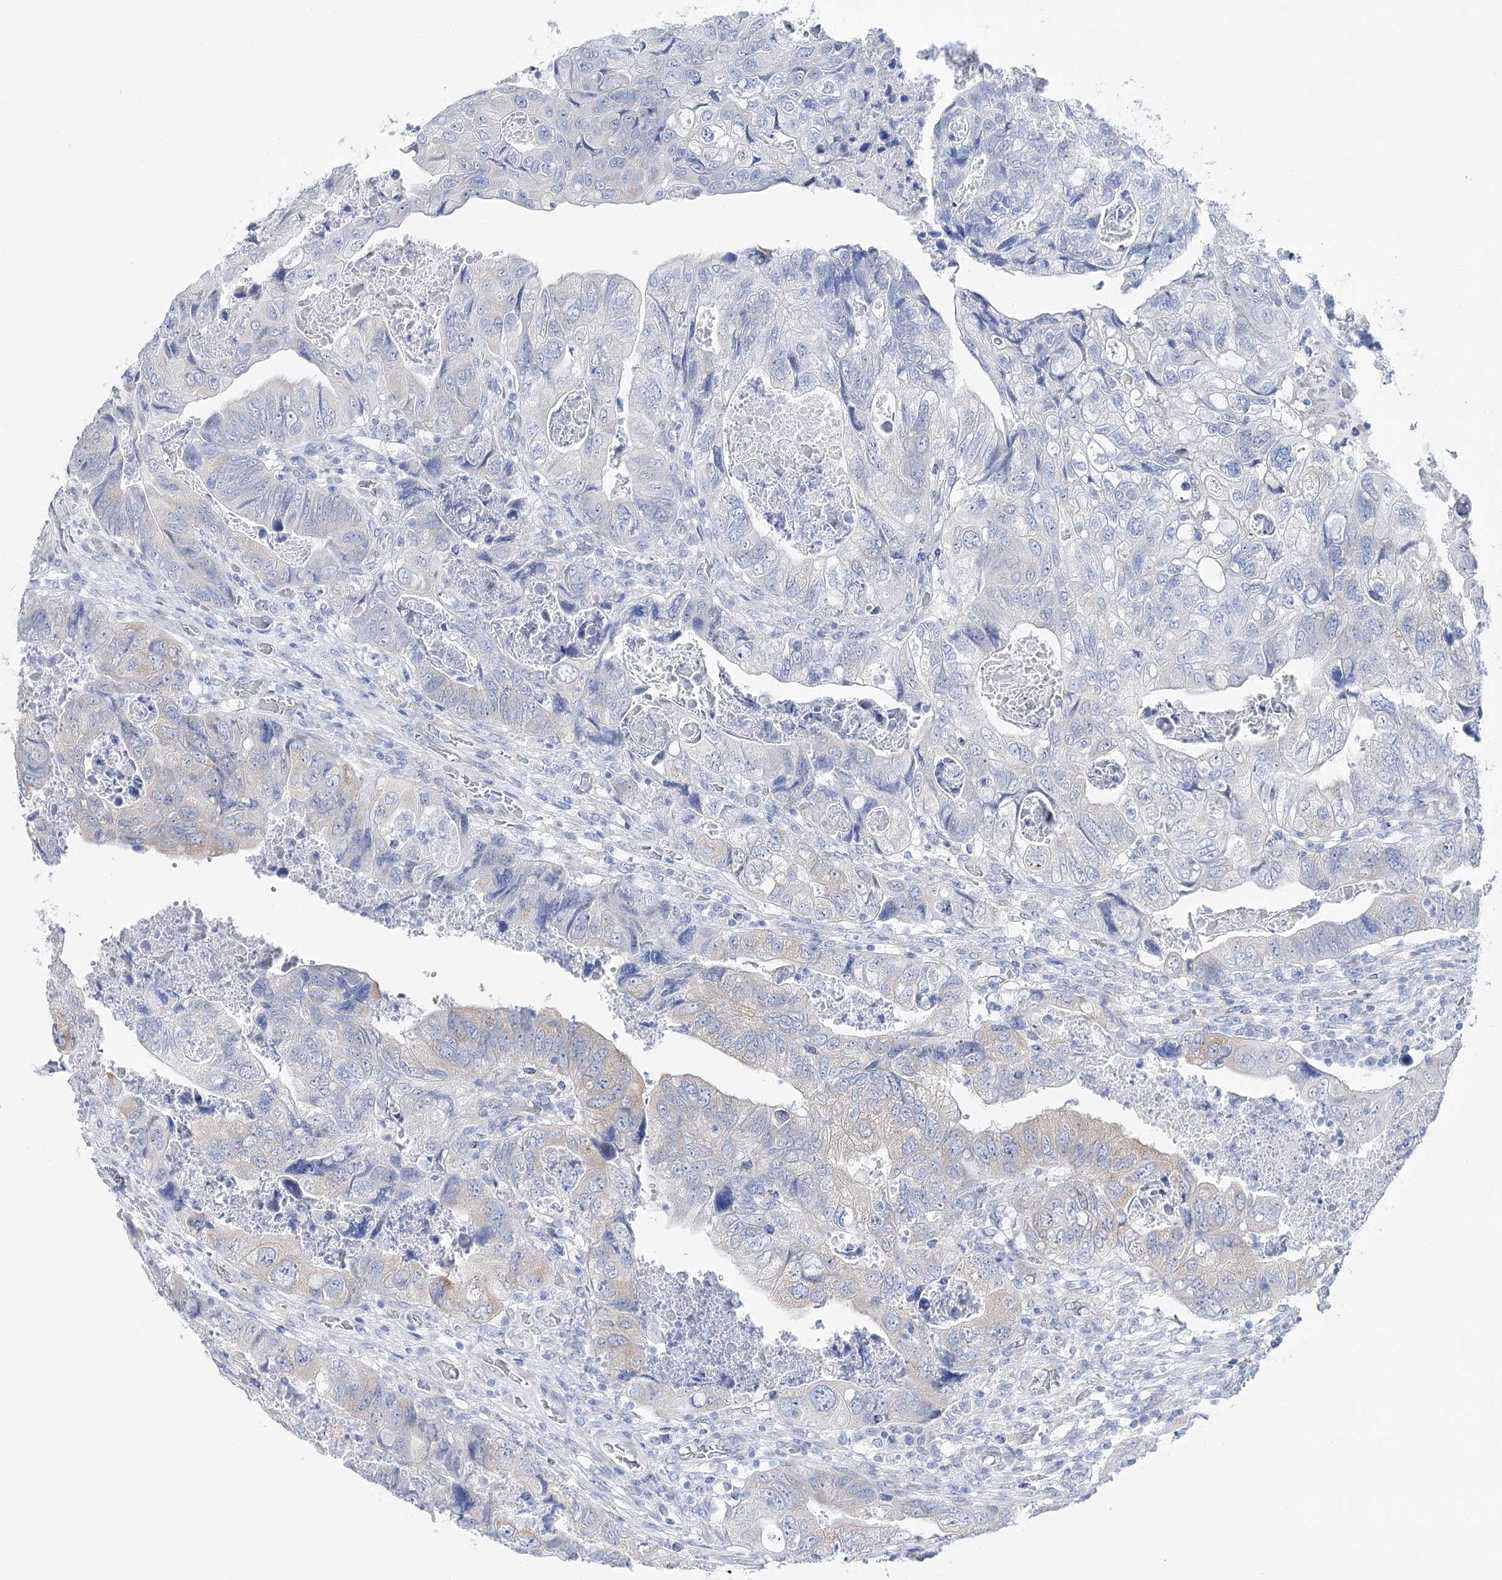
{"staining": {"intensity": "negative", "quantity": "none", "location": "none"}, "tissue": "colorectal cancer", "cell_type": "Tumor cells", "image_type": "cancer", "snomed": [{"axis": "morphology", "description": "Adenocarcinoma, NOS"}, {"axis": "topography", "description": "Rectum"}], "caption": "Image shows no significant protein expression in tumor cells of colorectal cancer. (Immunohistochemistry (ihc), brightfield microscopy, high magnification).", "gene": "CSN3", "patient": {"sex": "male", "age": 63}}